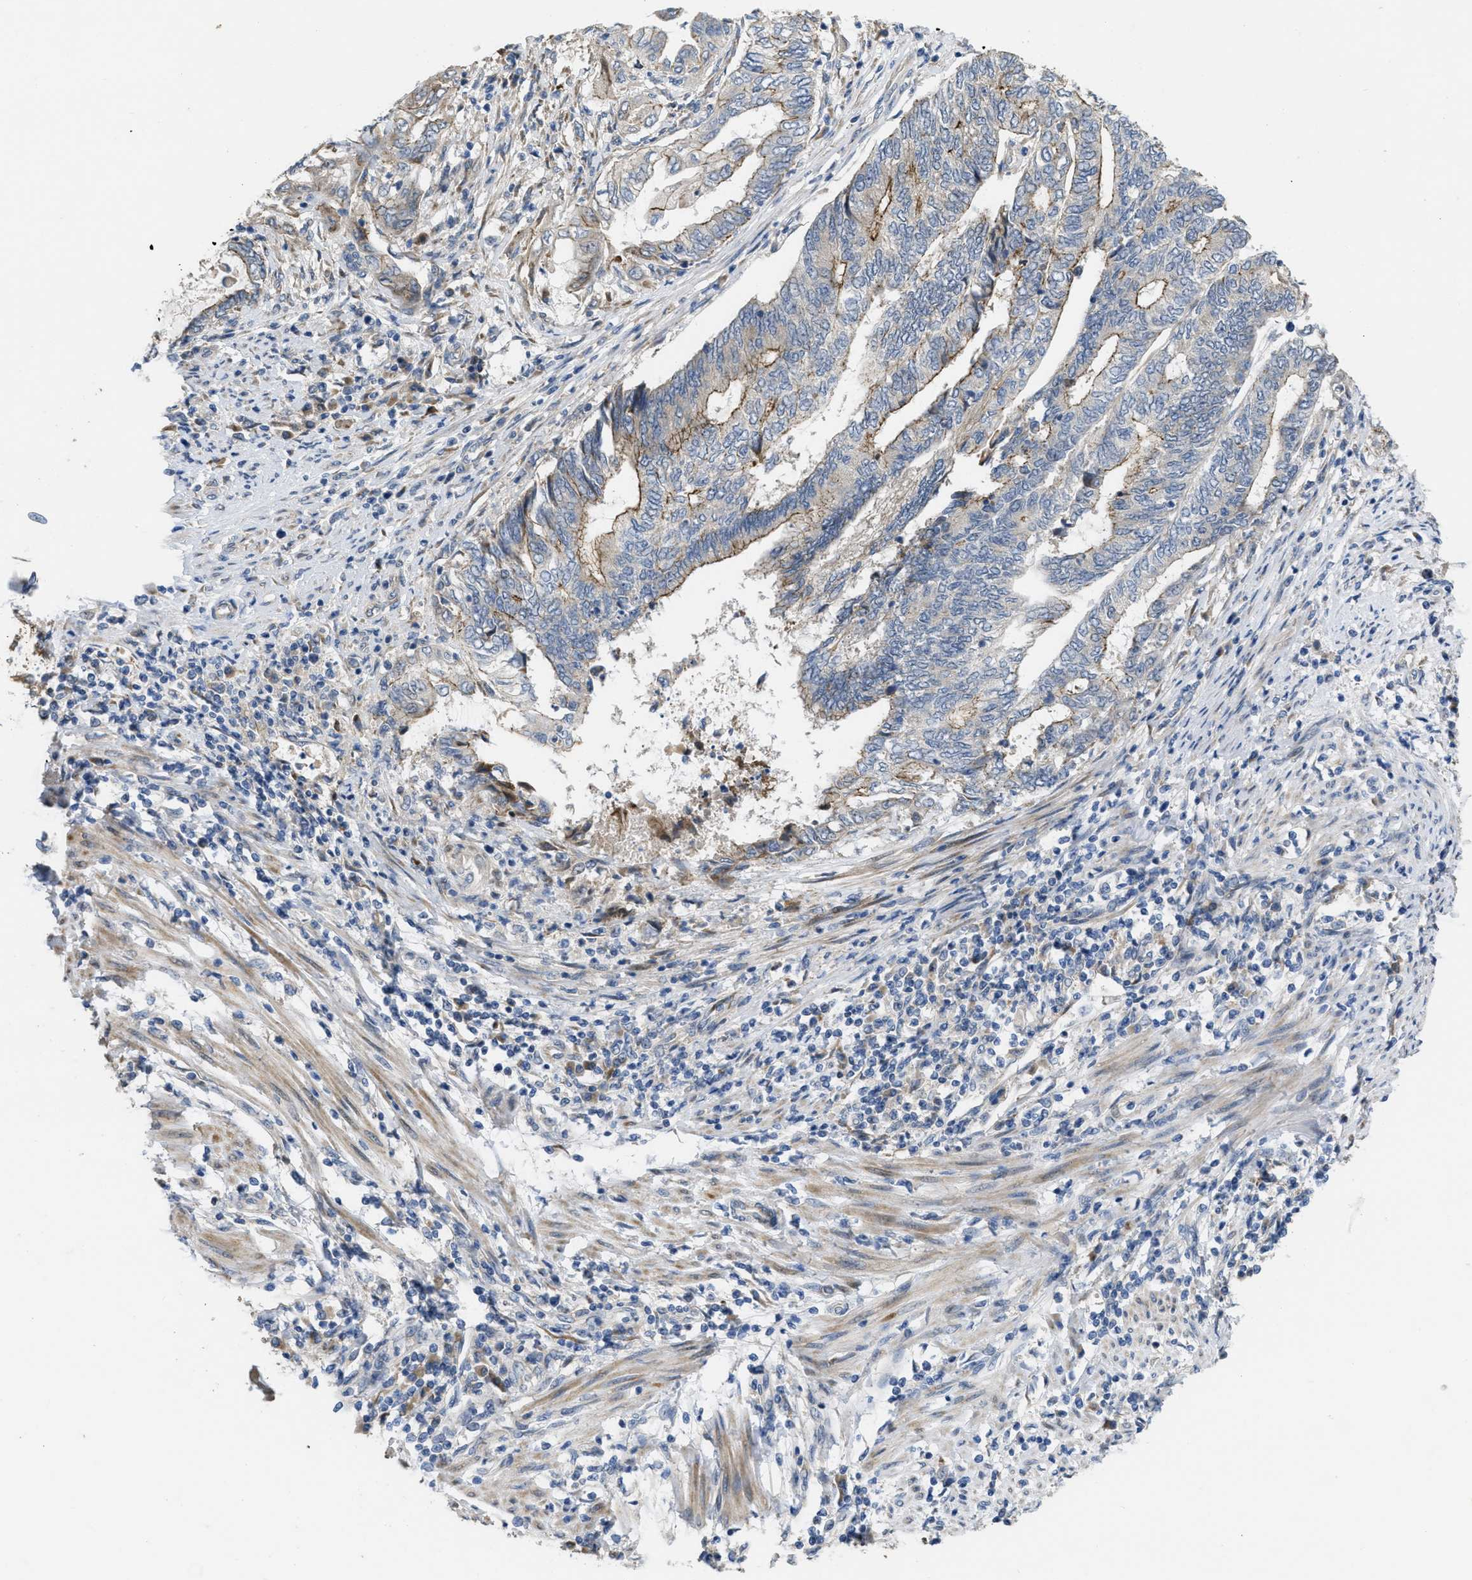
{"staining": {"intensity": "moderate", "quantity": "<25%", "location": "cytoplasmic/membranous"}, "tissue": "endometrial cancer", "cell_type": "Tumor cells", "image_type": "cancer", "snomed": [{"axis": "morphology", "description": "Adenocarcinoma, NOS"}, {"axis": "topography", "description": "Uterus"}, {"axis": "topography", "description": "Endometrium"}], "caption": "Adenocarcinoma (endometrial) was stained to show a protein in brown. There is low levels of moderate cytoplasmic/membranous positivity in approximately <25% of tumor cells. Using DAB (brown) and hematoxylin (blue) stains, captured at high magnification using brightfield microscopy.", "gene": "CDPF1", "patient": {"sex": "female", "age": 70}}